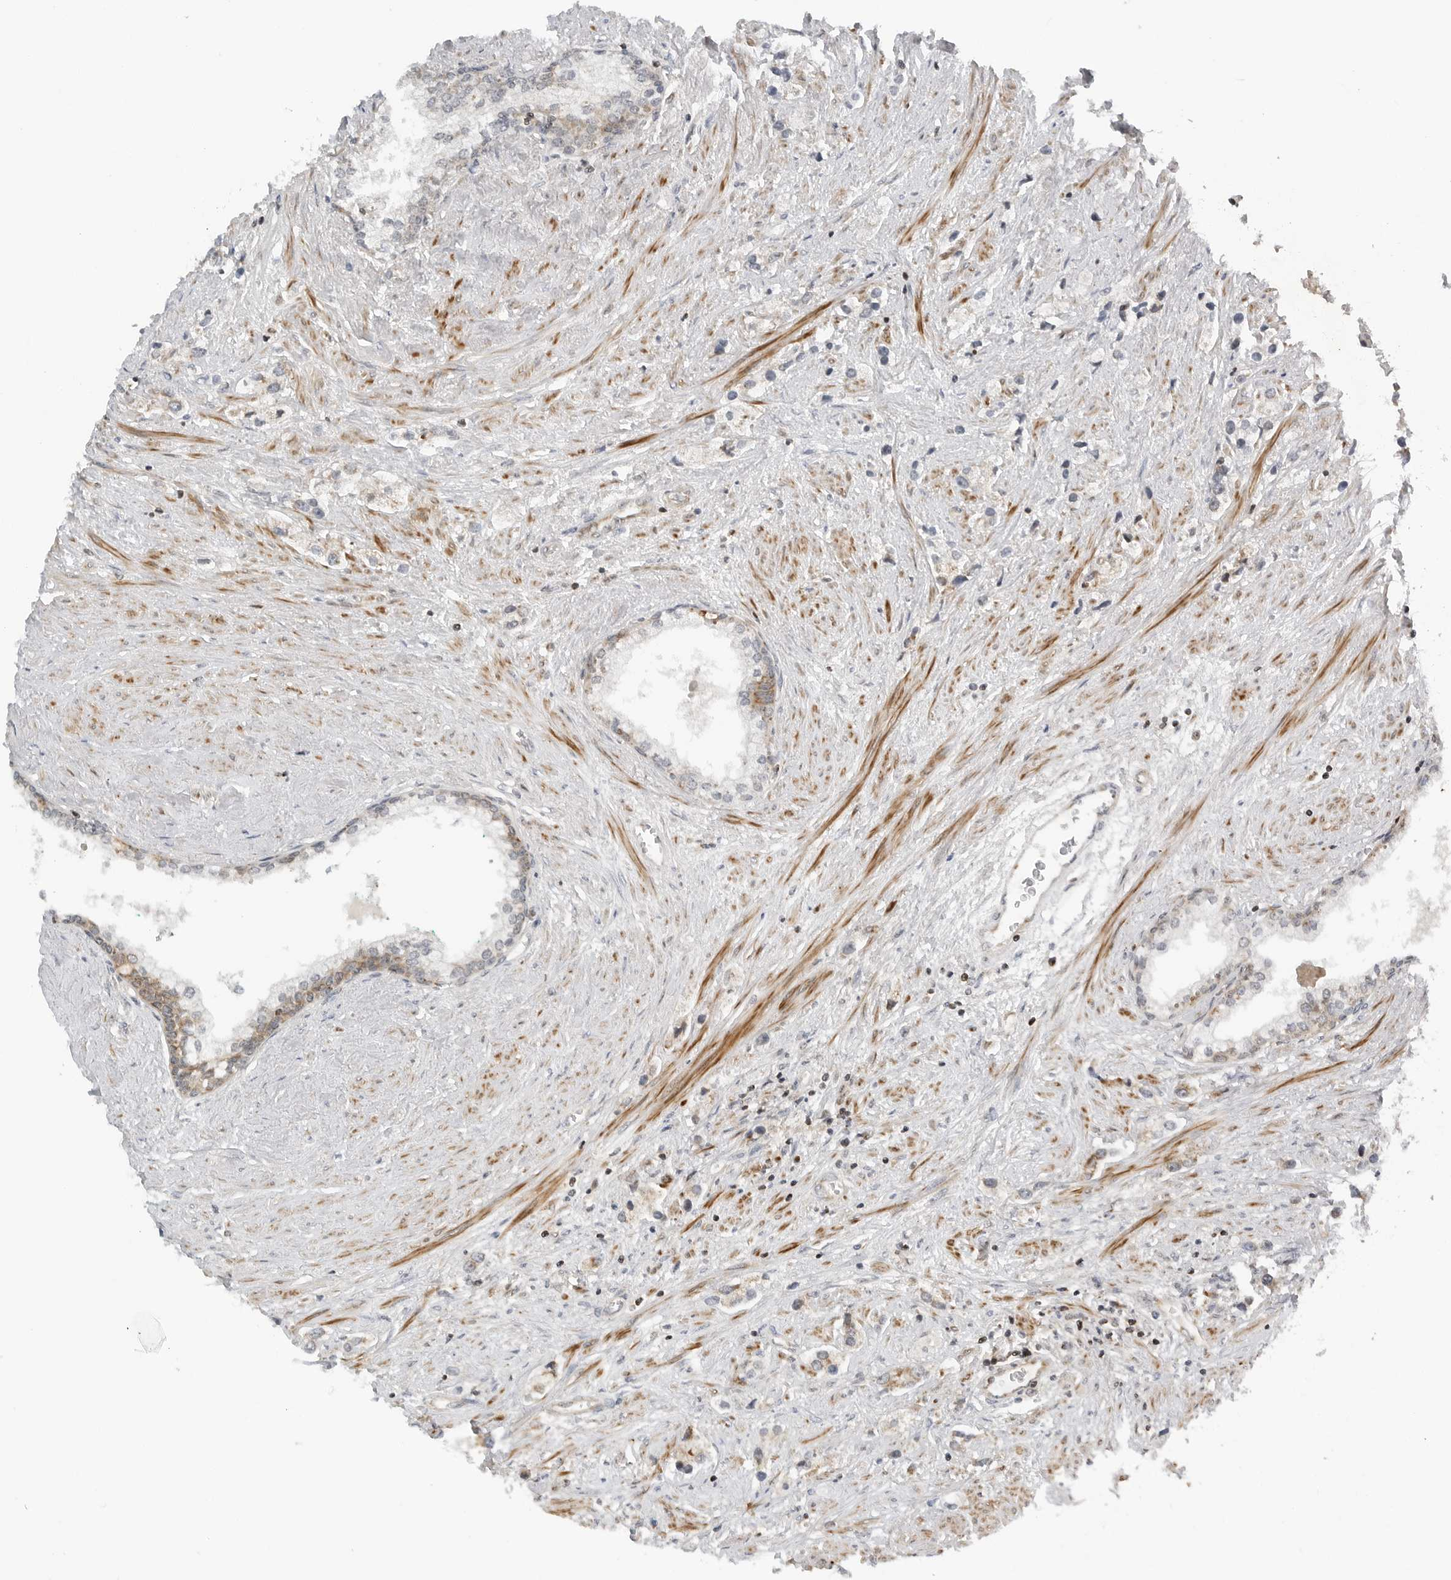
{"staining": {"intensity": "weak", "quantity": "<25%", "location": "cytoplasmic/membranous"}, "tissue": "prostate cancer", "cell_type": "Tumor cells", "image_type": "cancer", "snomed": [{"axis": "morphology", "description": "Adenocarcinoma, High grade"}, {"axis": "topography", "description": "Prostate"}], "caption": "High magnification brightfield microscopy of prostate high-grade adenocarcinoma stained with DAB (3,3'-diaminobenzidine) (brown) and counterstained with hematoxylin (blue): tumor cells show no significant expression. Nuclei are stained in blue.", "gene": "PEX2", "patient": {"sex": "male", "age": 66}}